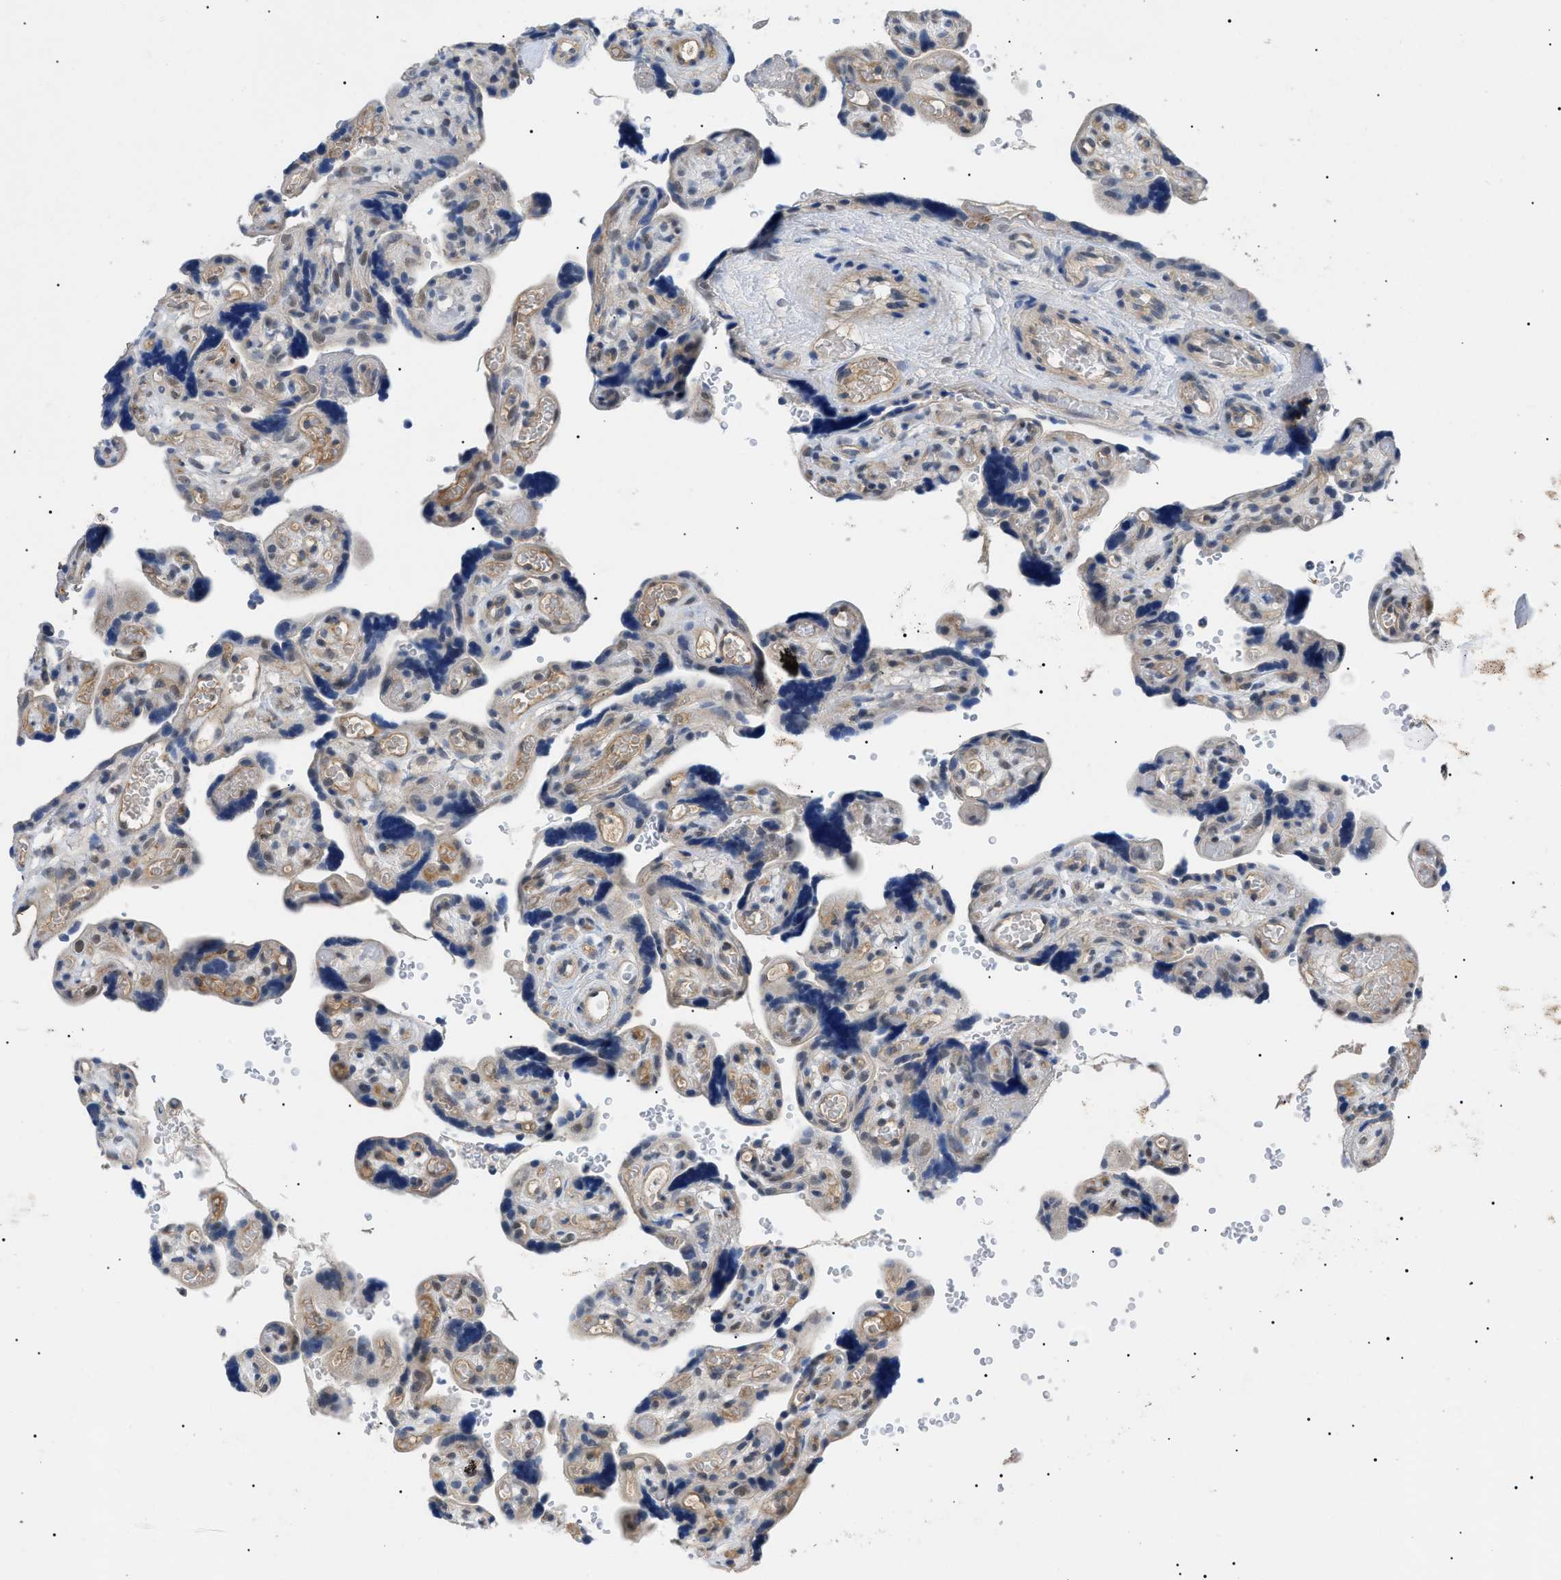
{"staining": {"intensity": "weak", "quantity": "25%-75%", "location": "cytoplasmic/membranous,nuclear"}, "tissue": "placenta", "cell_type": "Decidual cells", "image_type": "normal", "snomed": [{"axis": "morphology", "description": "Normal tissue, NOS"}, {"axis": "topography", "description": "Placenta"}], "caption": "Unremarkable placenta was stained to show a protein in brown. There is low levels of weak cytoplasmic/membranous,nuclear expression in about 25%-75% of decidual cells. (DAB IHC, brown staining for protein, blue staining for nuclei).", "gene": "CRCP", "patient": {"sex": "female", "age": 30}}